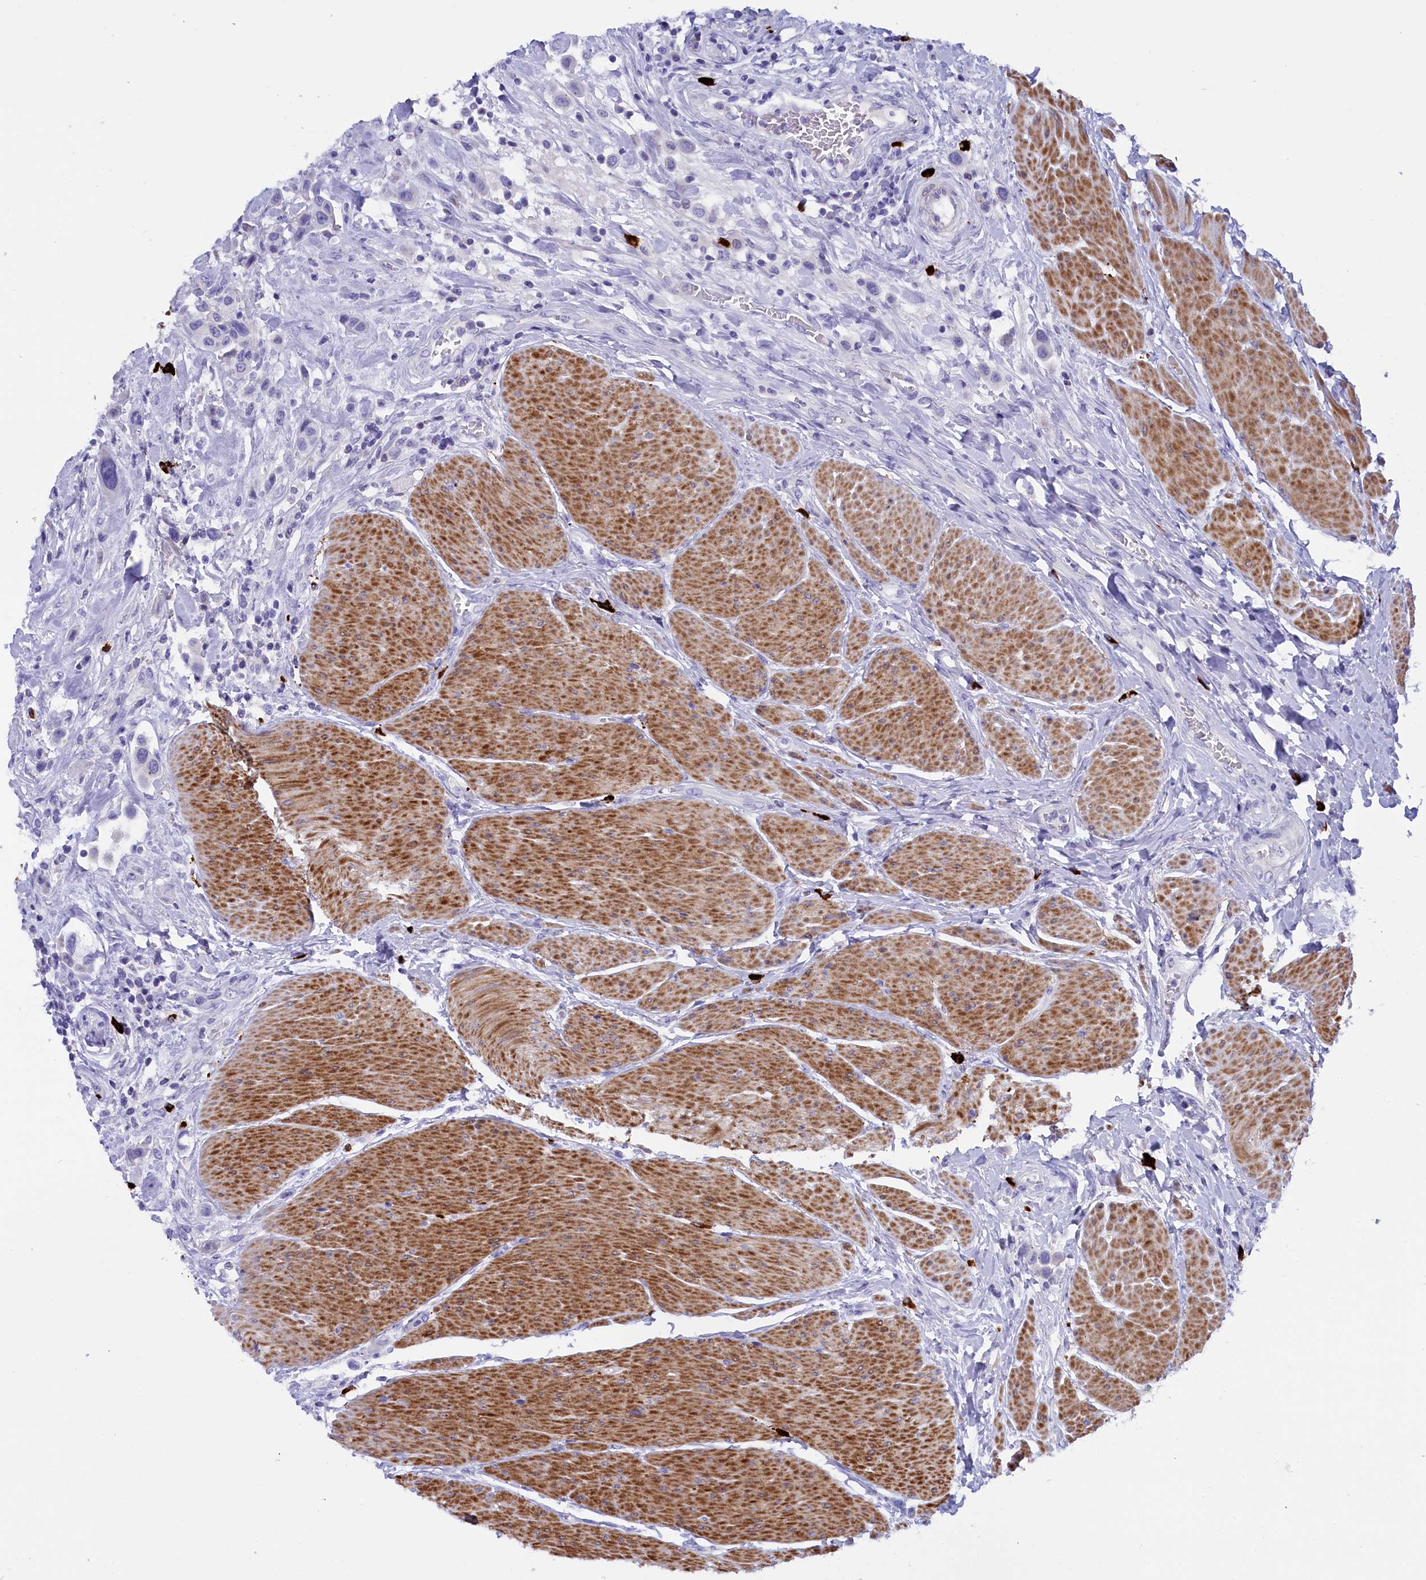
{"staining": {"intensity": "negative", "quantity": "none", "location": "none"}, "tissue": "urothelial cancer", "cell_type": "Tumor cells", "image_type": "cancer", "snomed": [{"axis": "morphology", "description": "Urothelial carcinoma, High grade"}, {"axis": "topography", "description": "Urinary bladder"}], "caption": "Immunohistochemistry histopathology image of urothelial cancer stained for a protein (brown), which reveals no positivity in tumor cells.", "gene": "RTTN", "patient": {"sex": "male", "age": 50}}